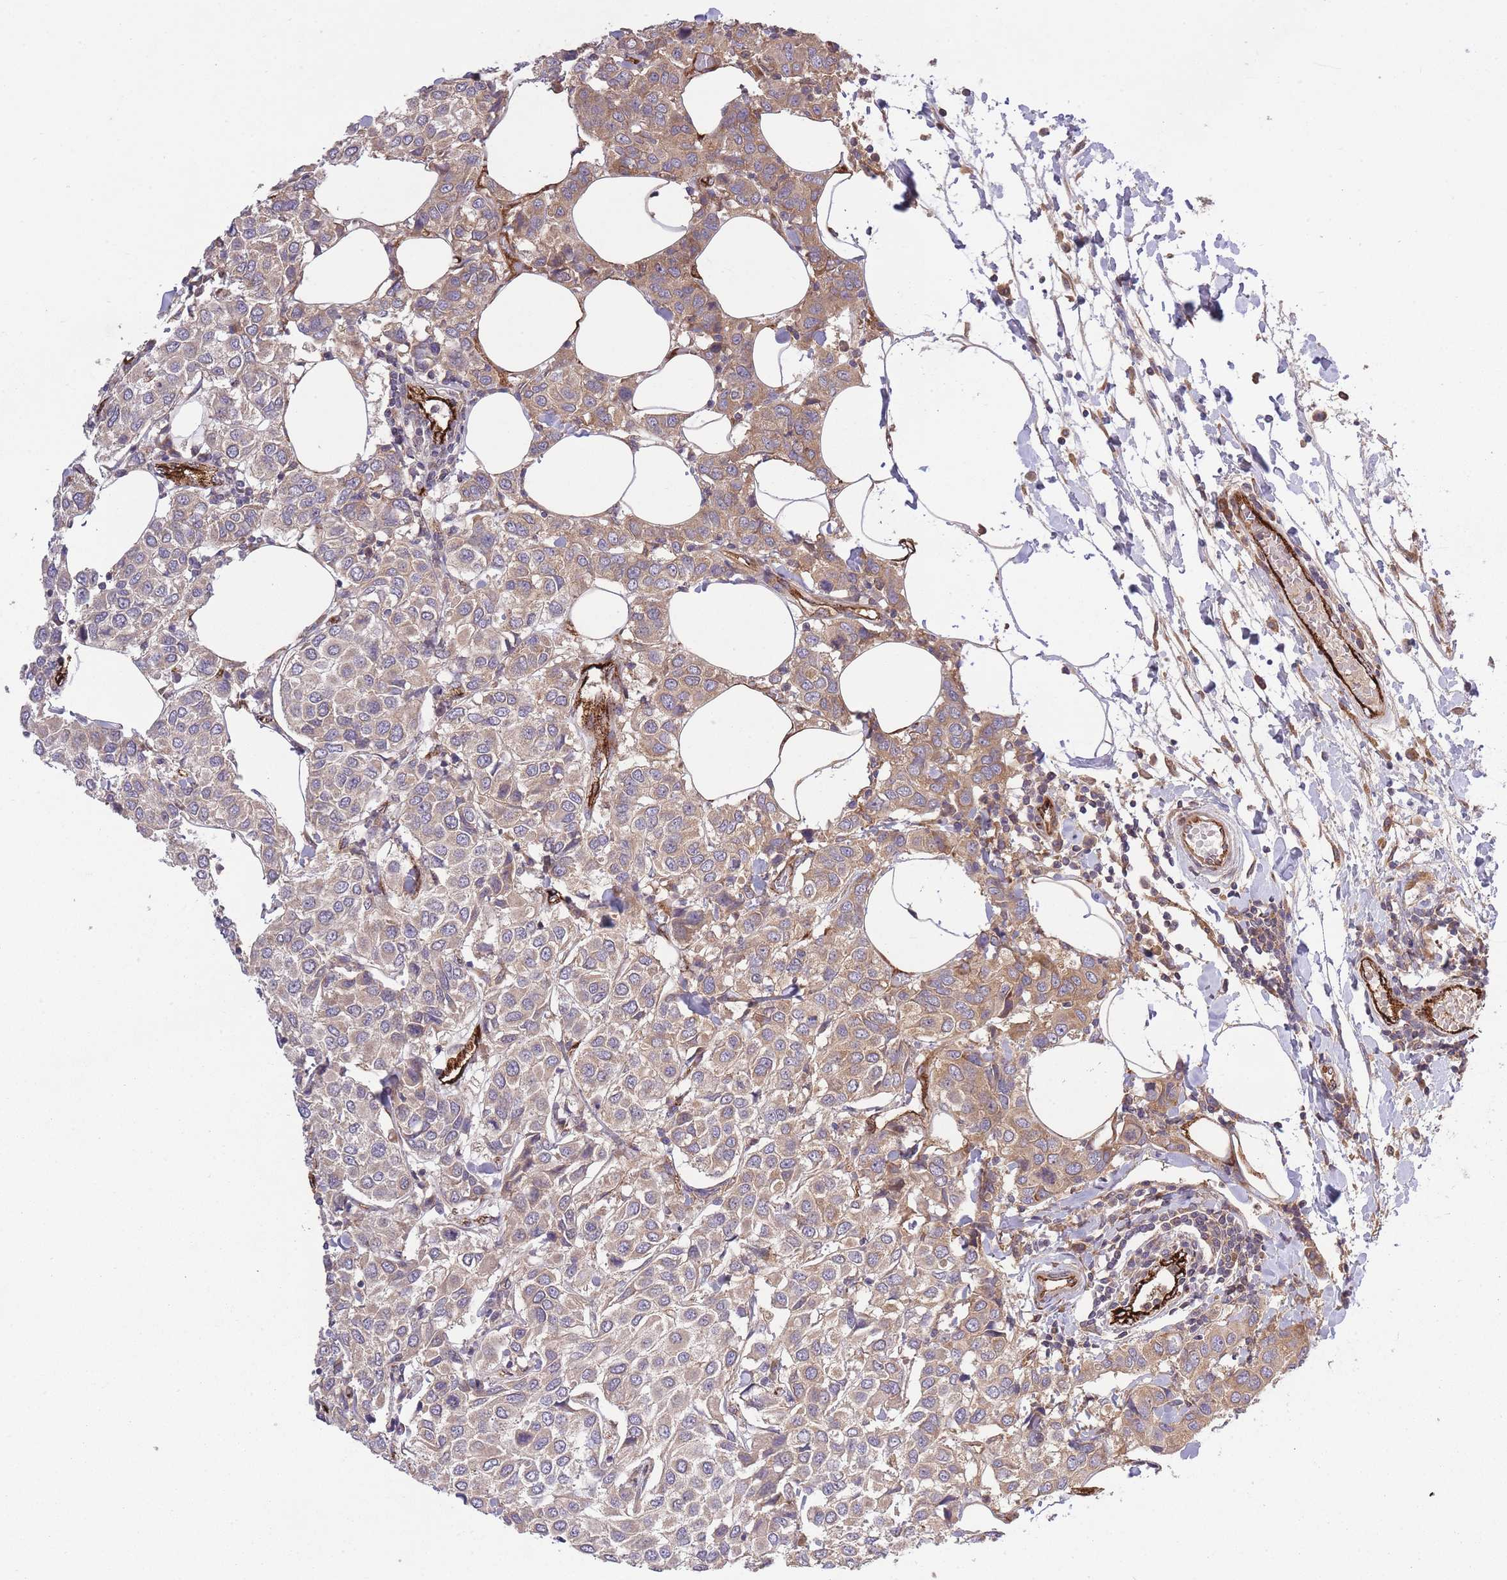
{"staining": {"intensity": "weak", "quantity": "25%-75%", "location": "cytoplasmic/membranous"}, "tissue": "breast cancer", "cell_type": "Tumor cells", "image_type": "cancer", "snomed": [{"axis": "morphology", "description": "Duct carcinoma"}, {"axis": "topography", "description": "Breast"}], "caption": "Weak cytoplasmic/membranous staining is identified in about 25%-75% of tumor cells in breast cancer (intraductal carcinoma).", "gene": "CISH", "patient": {"sex": "female", "age": 55}}